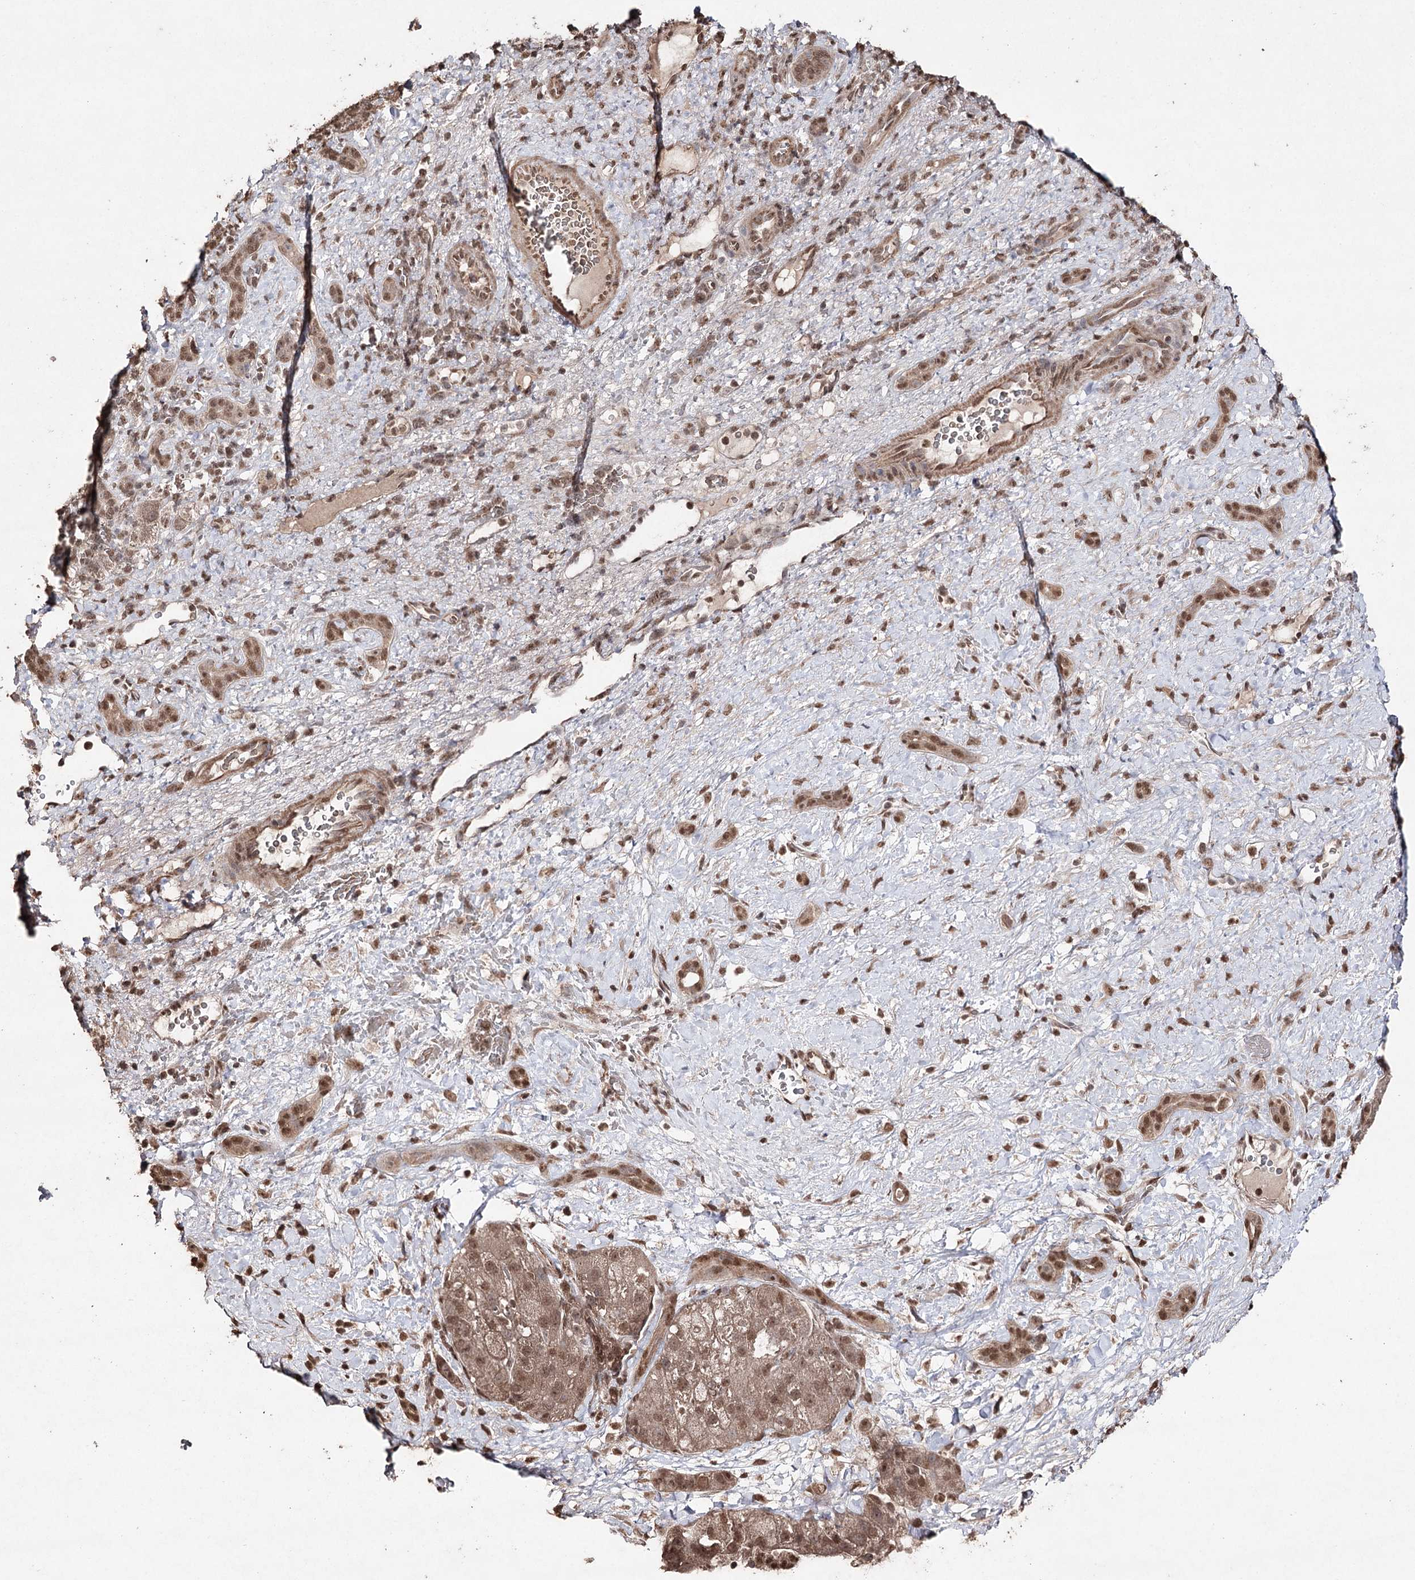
{"staining": {"intensity": "moderate", "quantity": ">75%", "location": "cytoplasmic/membranous,nuclear"}, "tissue": "liver cancer", "cell_type": "Tumor cells", "image_type": "cancer", "snomed": [{"axis": "morphology", "description": "Normal tissue, NOS"}, {"axis": "morphology", "description": "Carcinoma, Hepatocellular, NOS"}, {"axis": "topography", "description": "Liver"}], "caption": "Tumor cells display moderate cytoplasmic/membranous and nuclear positivity in approximately >75% of cells in hepatocellular carcinoma (liver).", "gene": "ATG14", "patient": {"sex": "male", "age": 57}}